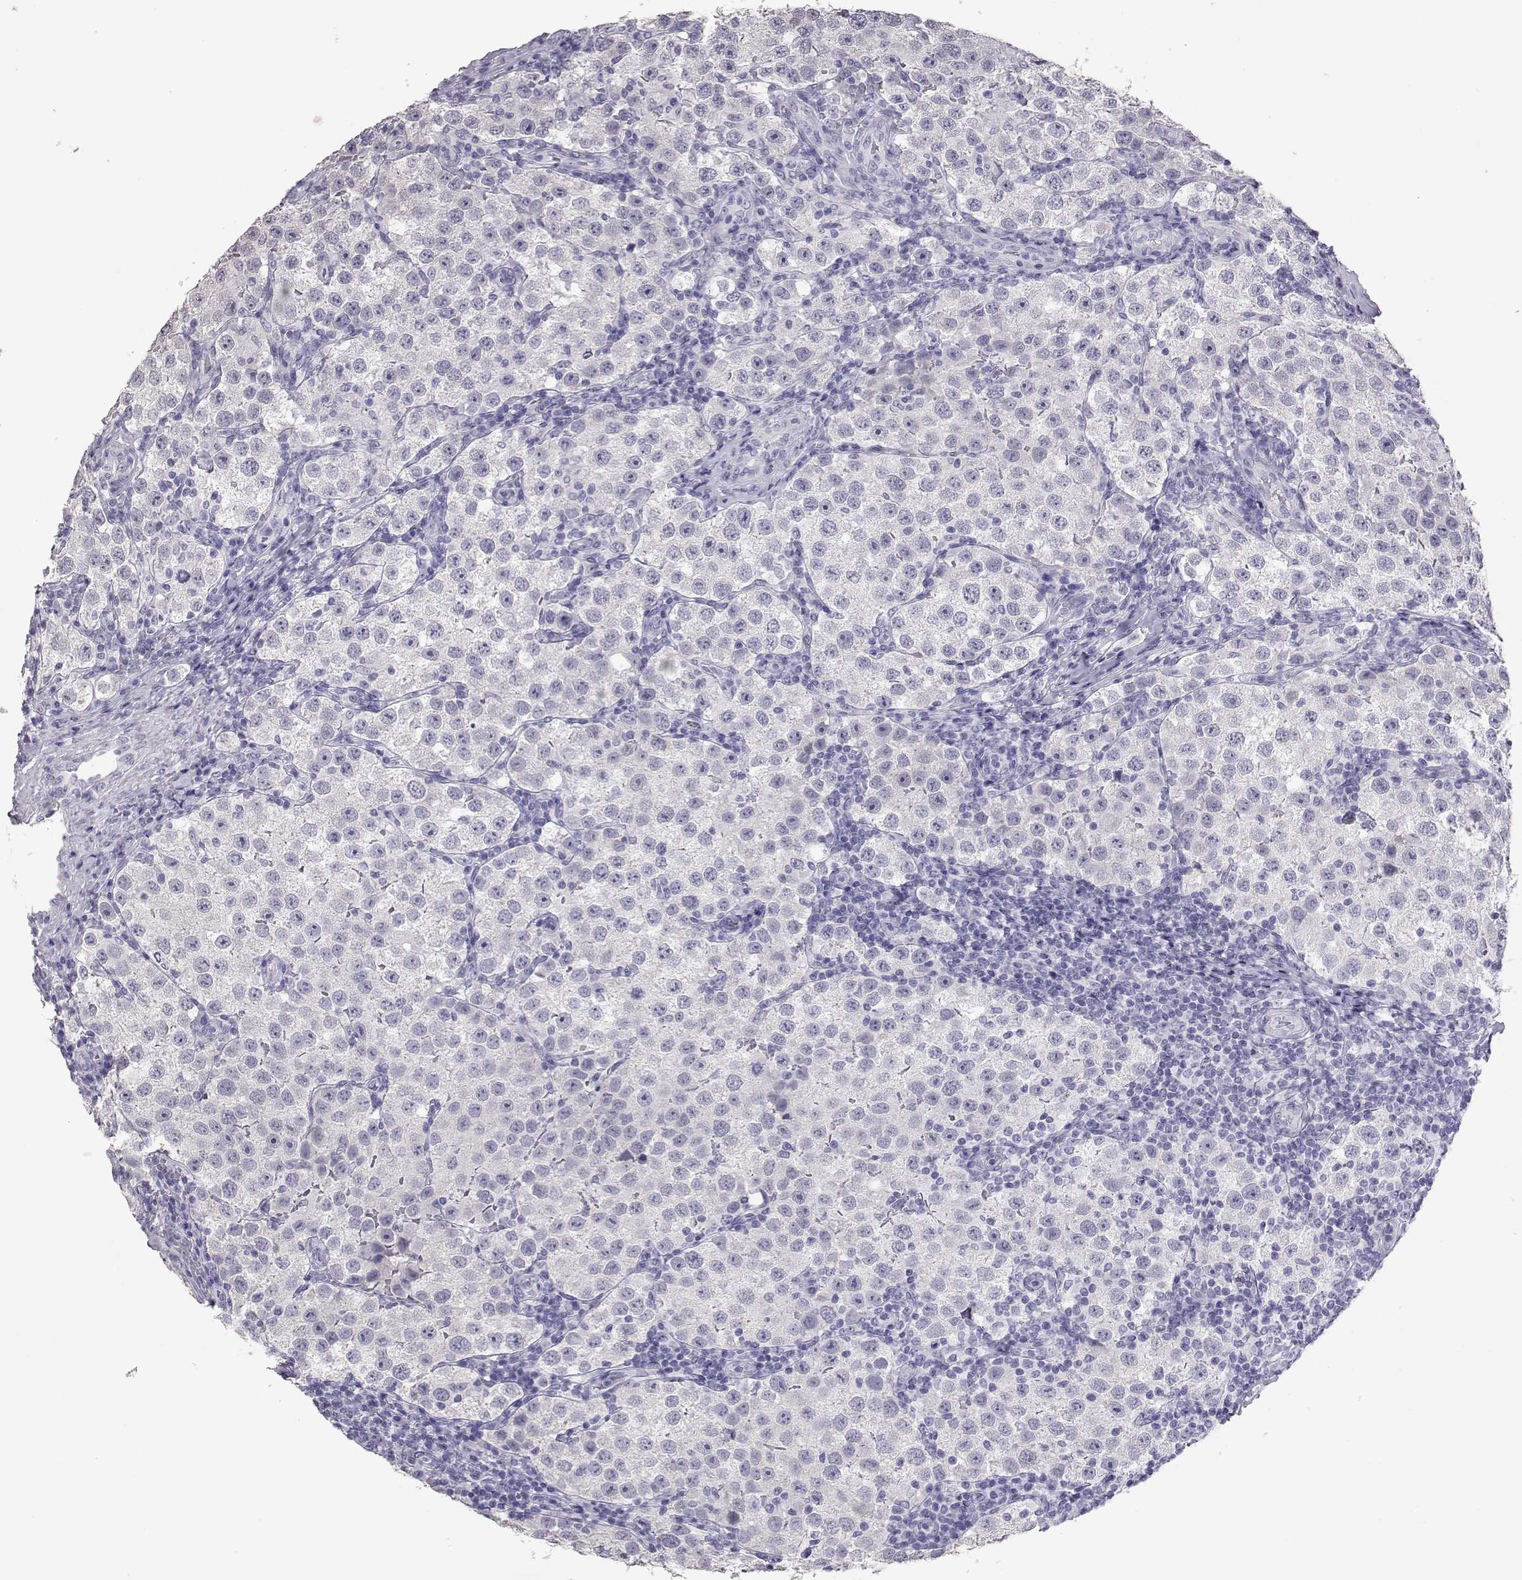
{"staining": {"intensity": "negative", "quantity": "none", "location": "none"}, "tissue": "testis cancer", "cell_type": "Tumor cells", "image_type": "cancer", "snomed": [{"axis": "morphology", "description": "Seminoma, NOS"}, {"axis": "topography", "description": "Testis"}], "caption": "IHC histopathology image of testis seminoma stained for a protein (brown), which exhibits no positivity in tumor cells.", "gene": "PMCH", "patient": {"sex": "male", "age": 37}}